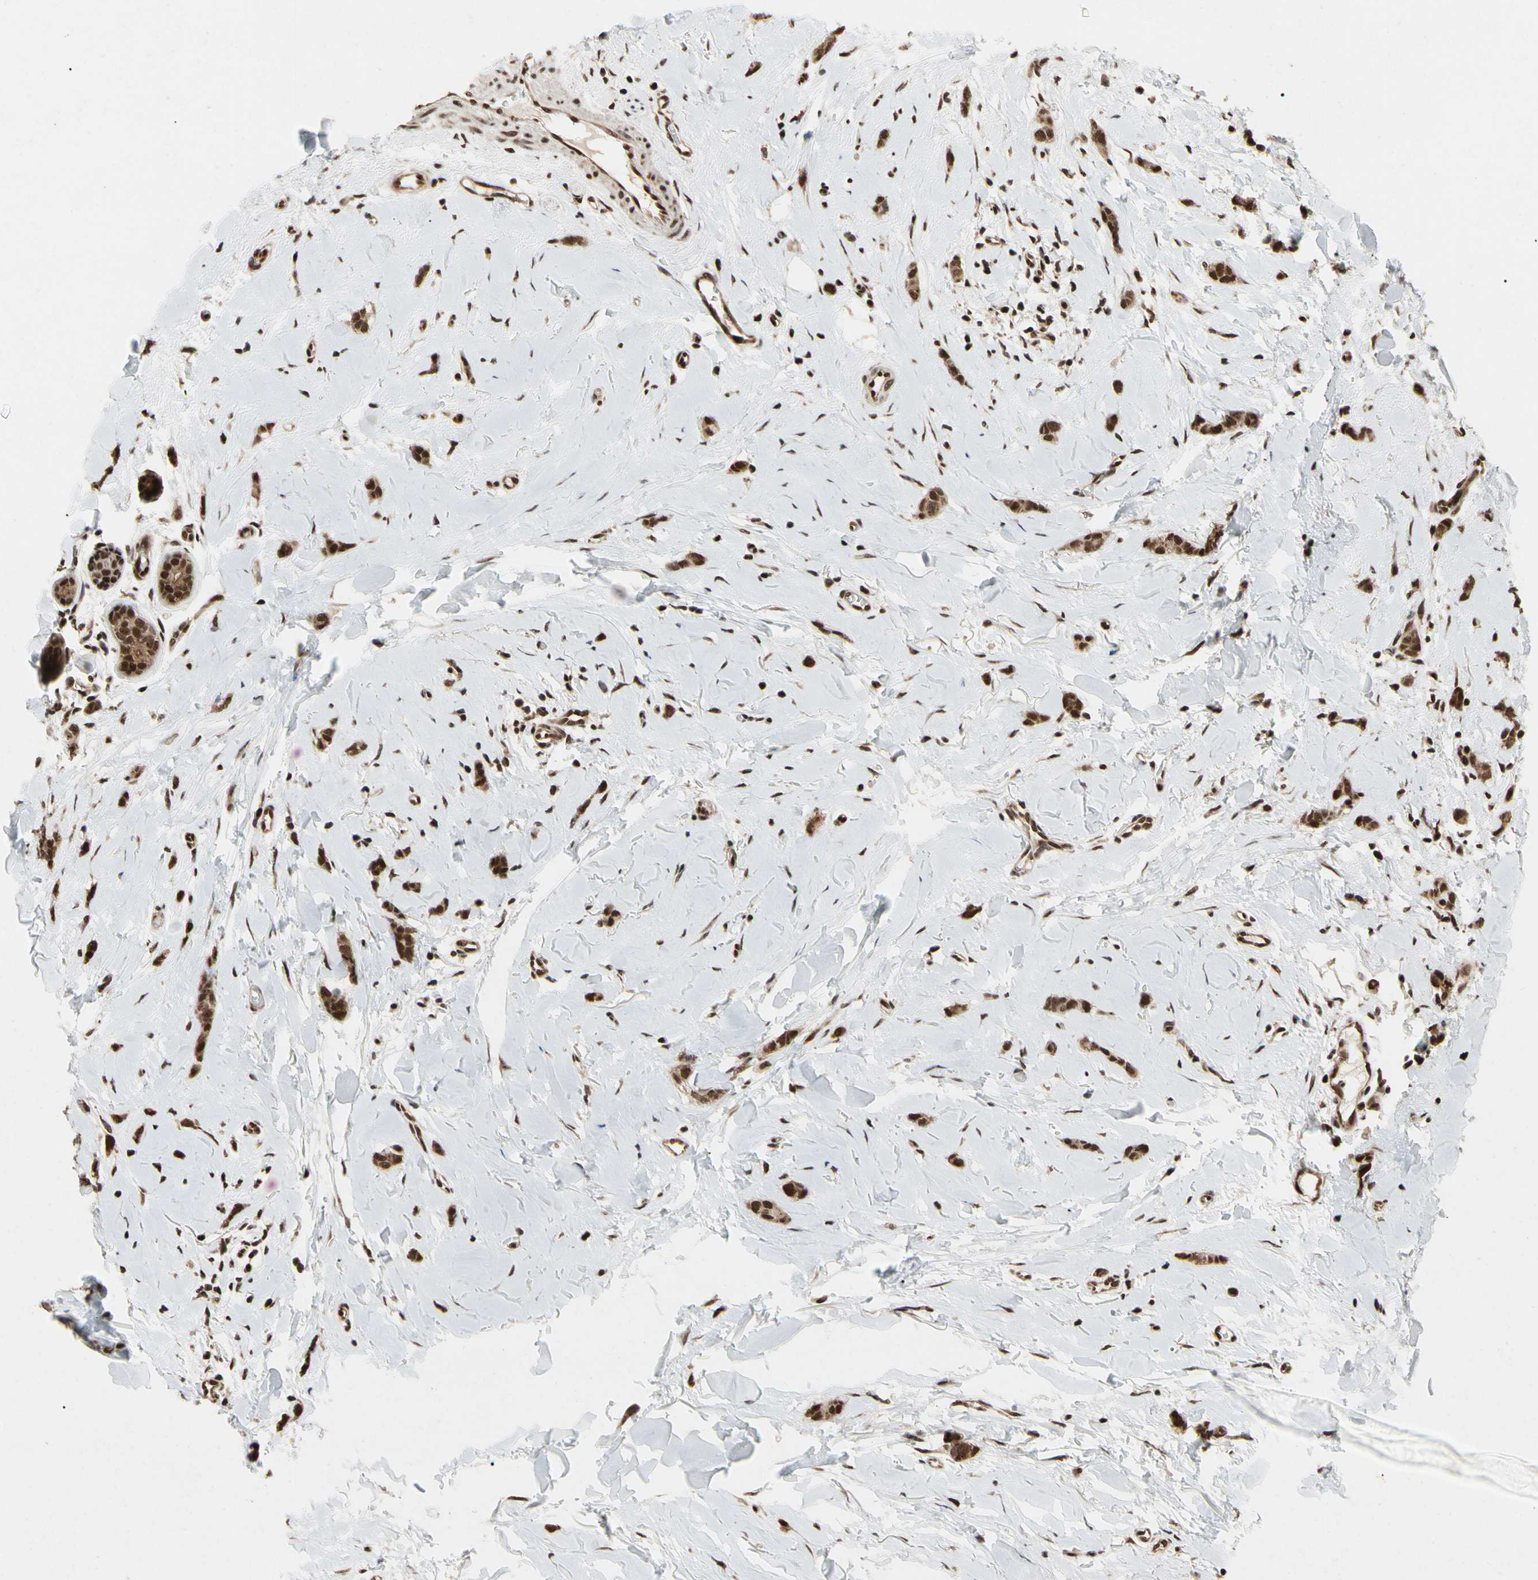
{"staining": {"intensity": "strong", "quantity": ">75%", "location": "nuclear"}, "tissue": "breast cancer", "cell_type": "Tumor cells", "image_type": "cancer", "snomed": [{"axis": "morphology", "description": "Lobular carcinoma"}, {"axis": "topography", "description": "Skin"}, {"axis": "topography", "description": "Breast"}], "caption": "Tumor cells demonstrate strong nuclear expression in about >75% of cells in breast lobular carcinoma.", "gene": "FAM98B", "patient": {"sex": "female", "age": 46}}